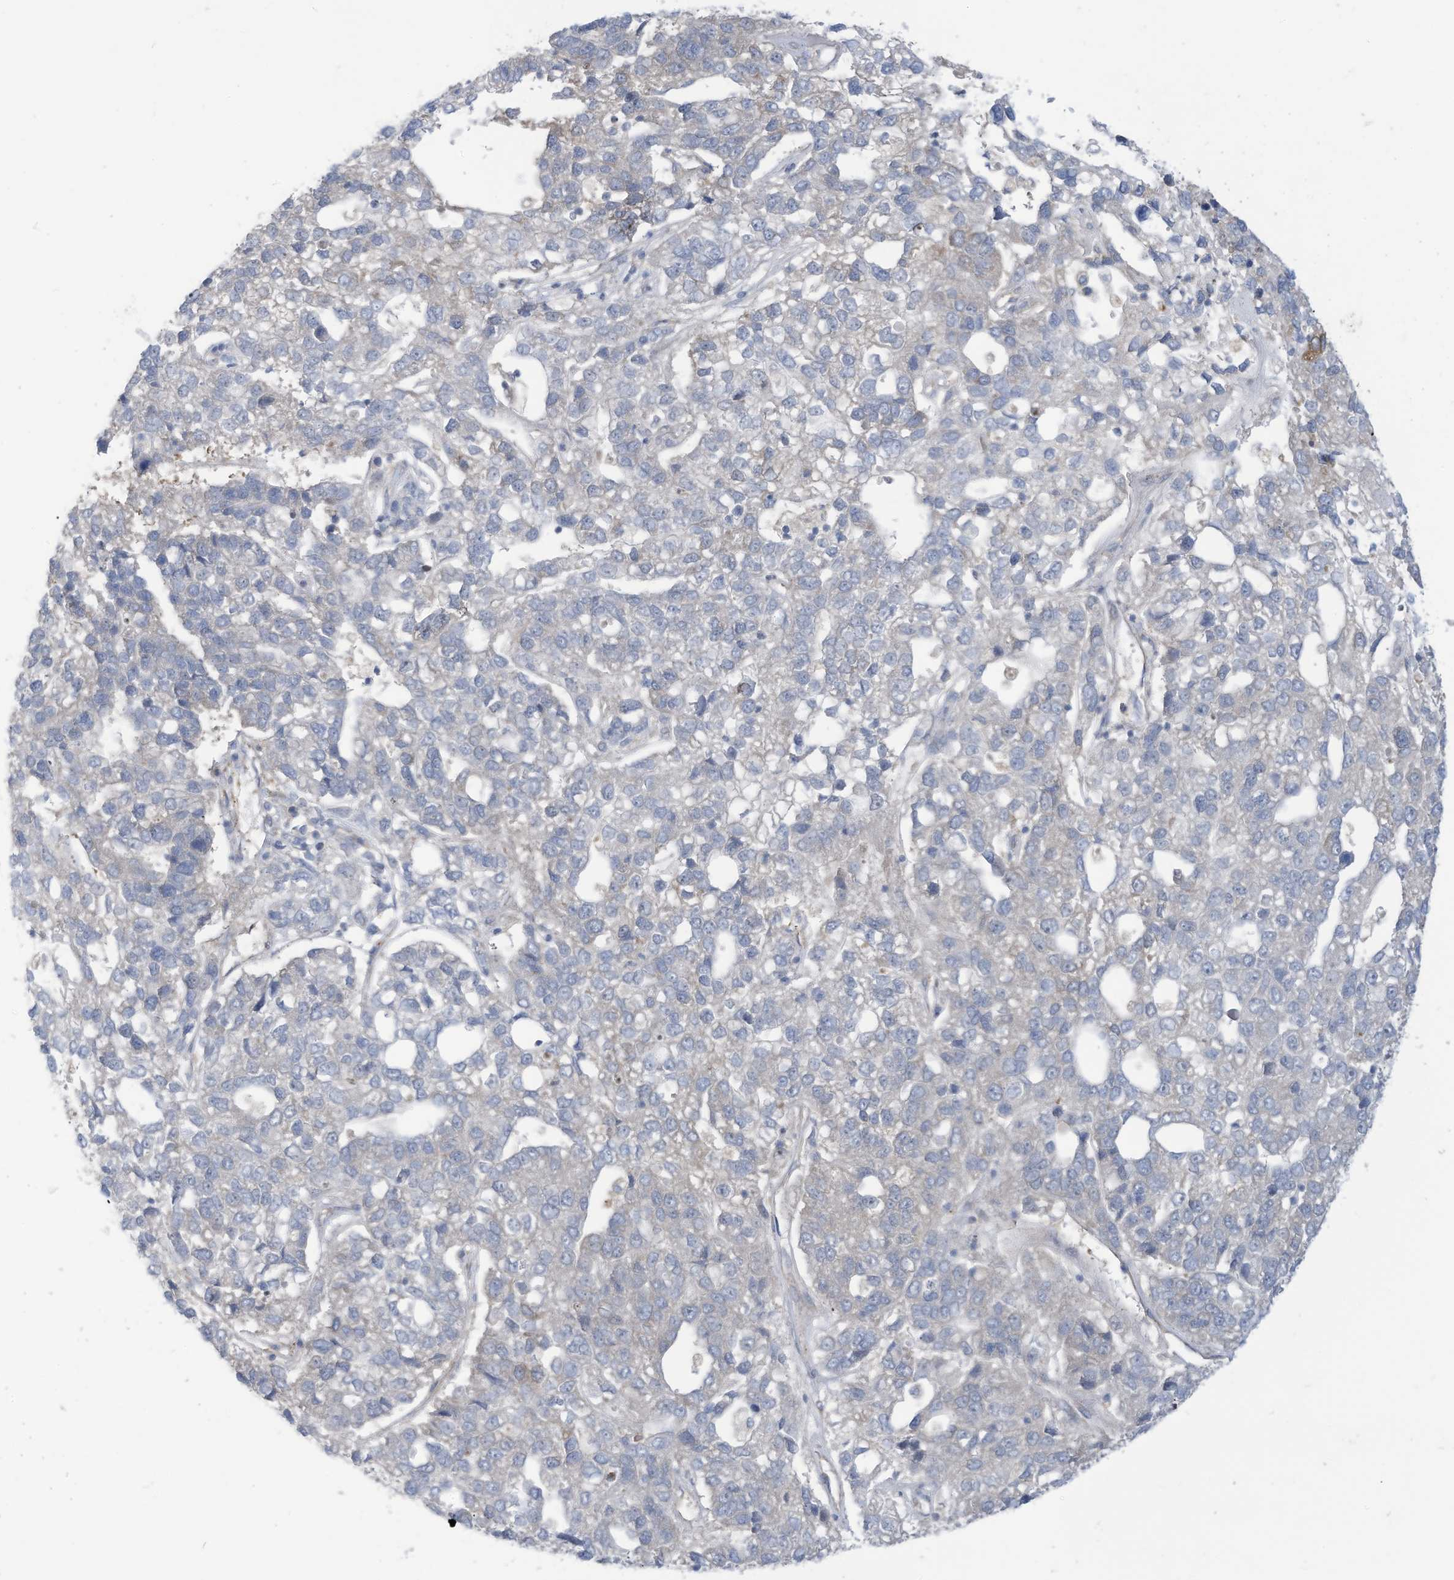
{"staining": {"intensity": "negative", "quantity": "none", "location": "none"}, "tissue": "pancreatic cancer", "cell_type": "Tumor cells", "image_type": "cancer", "snomed": [{"axis": "morphology", "description": "Adenocarcinoma, NOS"}, {"axis": "topography", "description": "Pancreas"}], "caption": "Human pancreatic cancer (adenocarcinoma) stained for a protein using IHC demonstrates no expression in tumor cells.", "gene": "ADAT2", "patient": {"sex": "female", "age": 61}}